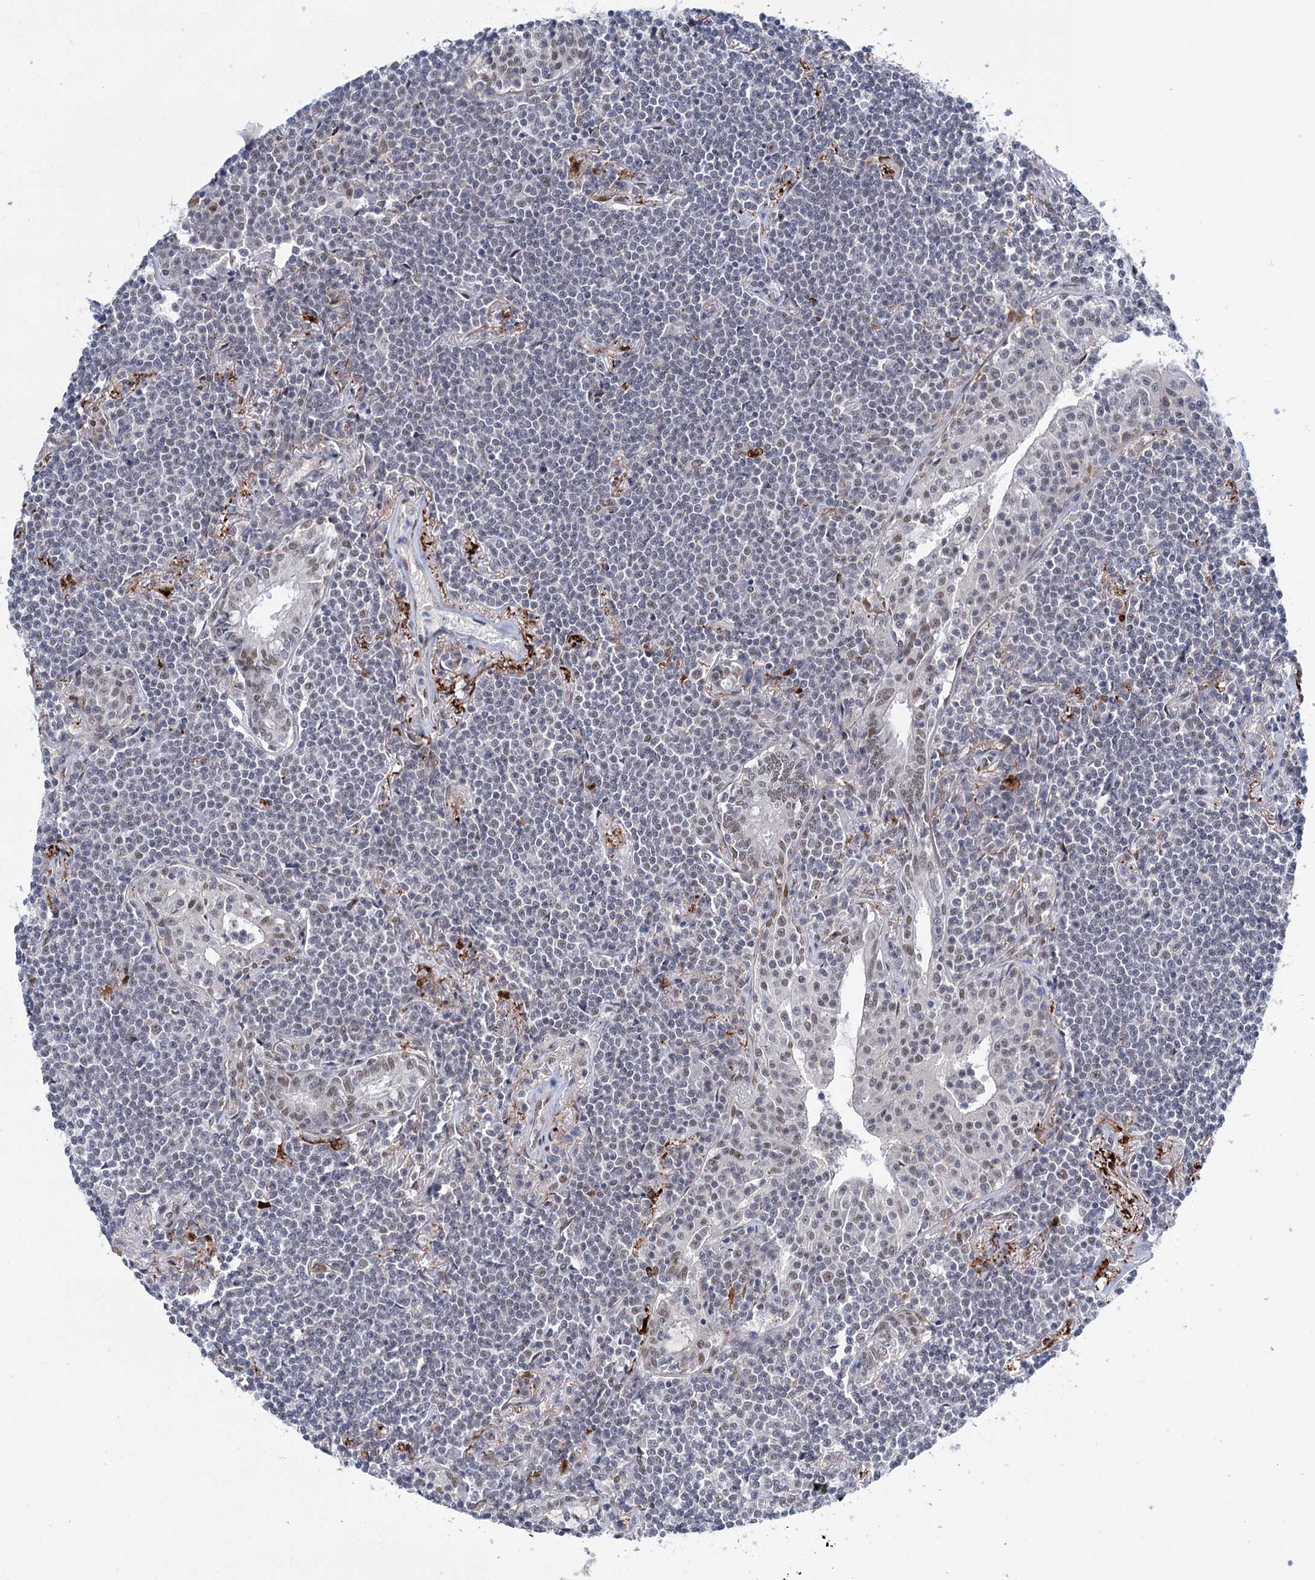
{"staining": {"intensity": "negative", "quantity": "none", "location": "none"}, "tissue": "lymphoma", "cell_type": "Tumor cells", "image_type": "cancer", "snomed": [{"axis": "morphology", "description": "Malignant lymphoma, non-Hodgkin's type, Low grade"}, {"axis": "topography", "description": "Lung"}], "caption": "Lymphoma was stained to show a protein in brown. There is no significant positivity in tumor cells.", "gene": "FAM53A", "patient": {"sex": "female", "age": 71}}